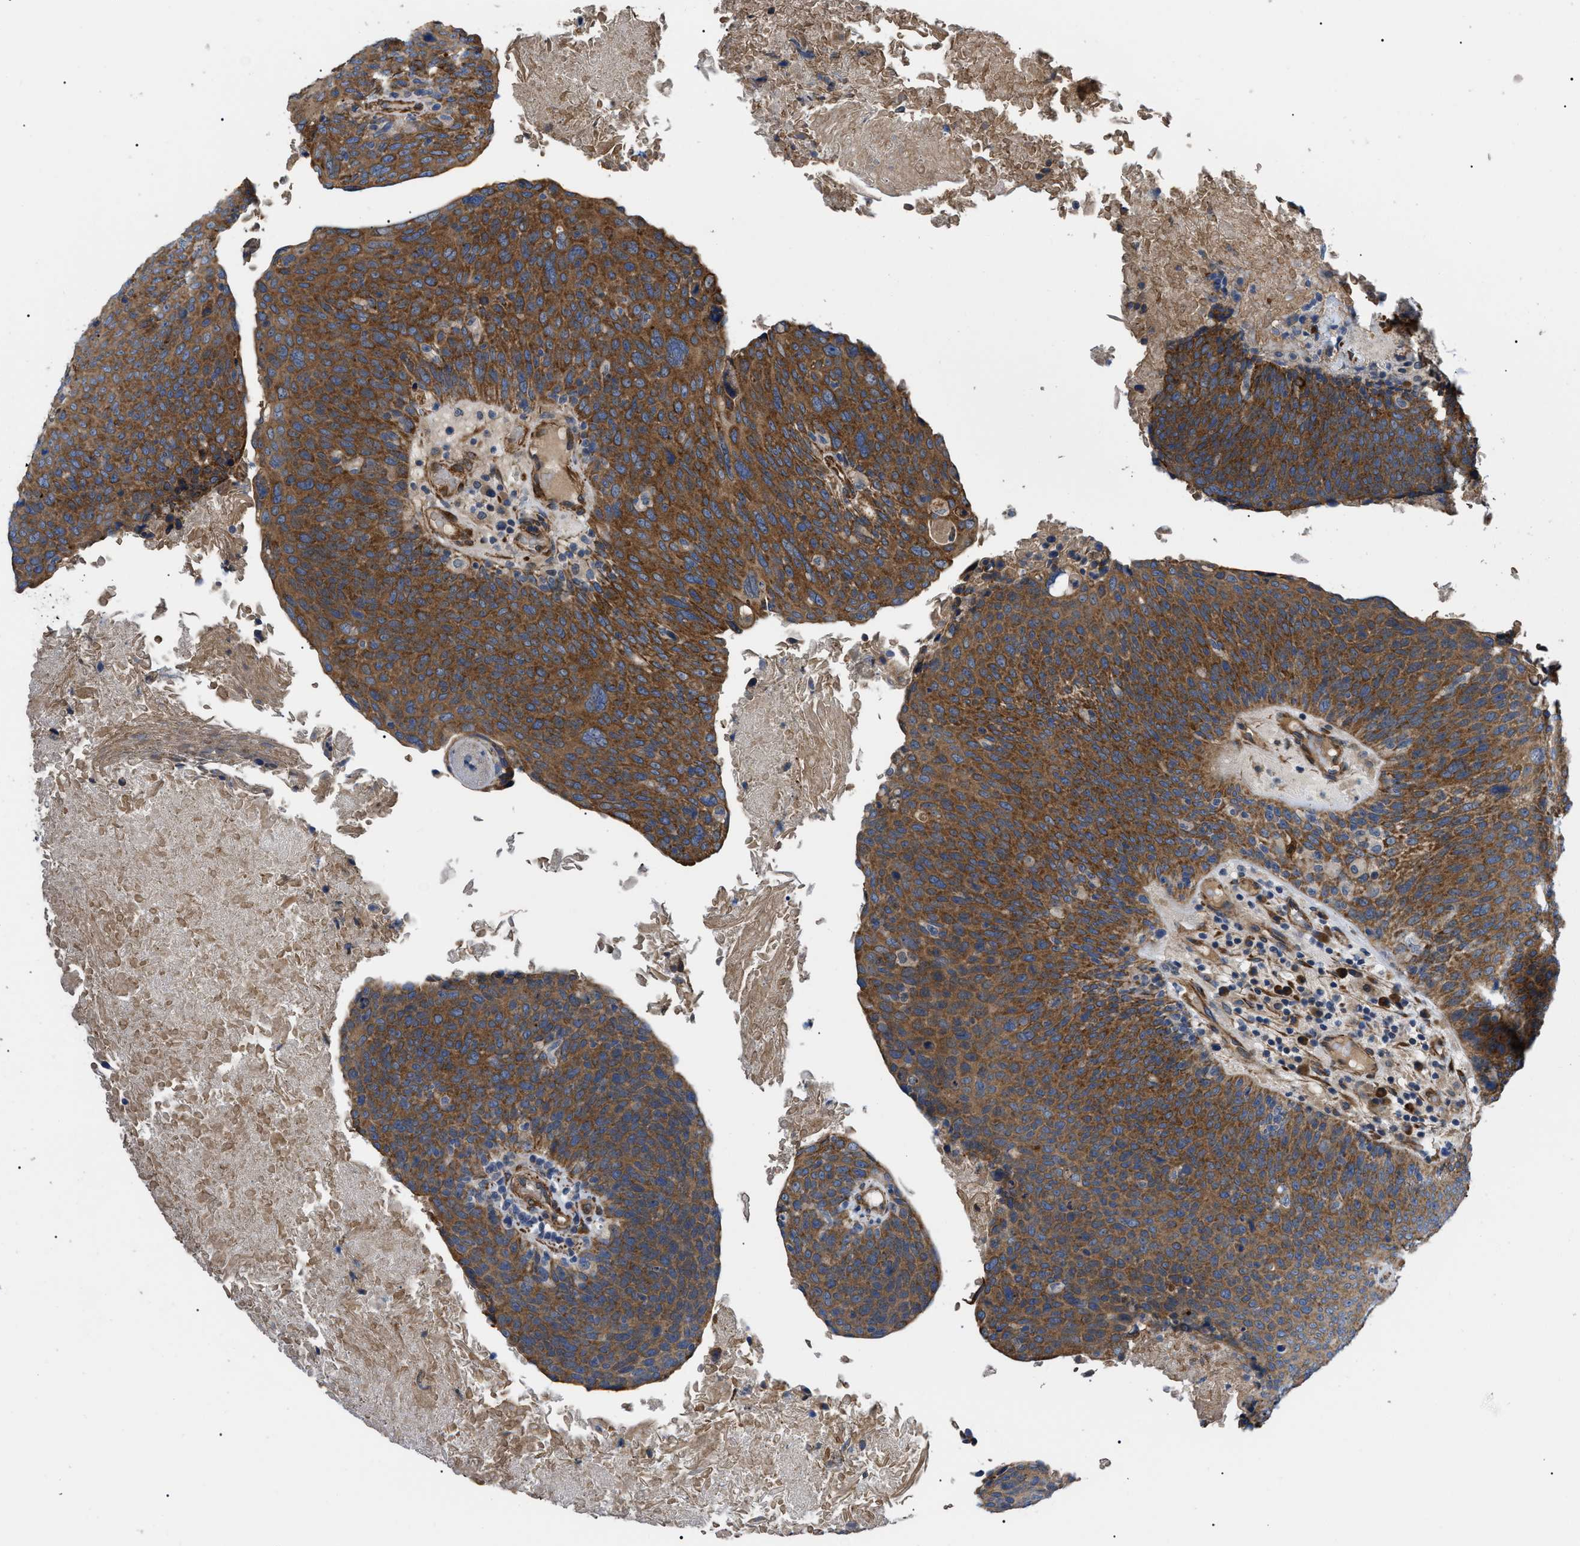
{"staining": {"intensity": "strong", "quantity": ">75%", "location": "cytoplasmic/membranous"}, "tissue": "head and neck cancer", "cell_type": "Tumor cells", "image_type": "cancer", "snomed": [{"axis": "morphology", "description": "Squamous cell carcinoma, NOS"}, {"axis": "morphology", "description": "Squamous cell carcinoma, metastatic, NOS"}, {"axis": "topography", "description": "Lymph node"}, {"axis": "topography", "description": "Head-Neck"}], "caption": "Protein staining of head and neck squamous cell carcinoma tissue shows strong cytoplasmic/membranous staining in approximately >75% of tumor cells.", "gene": "MYO10", "patient": {"sex": "male", "age": 62}}